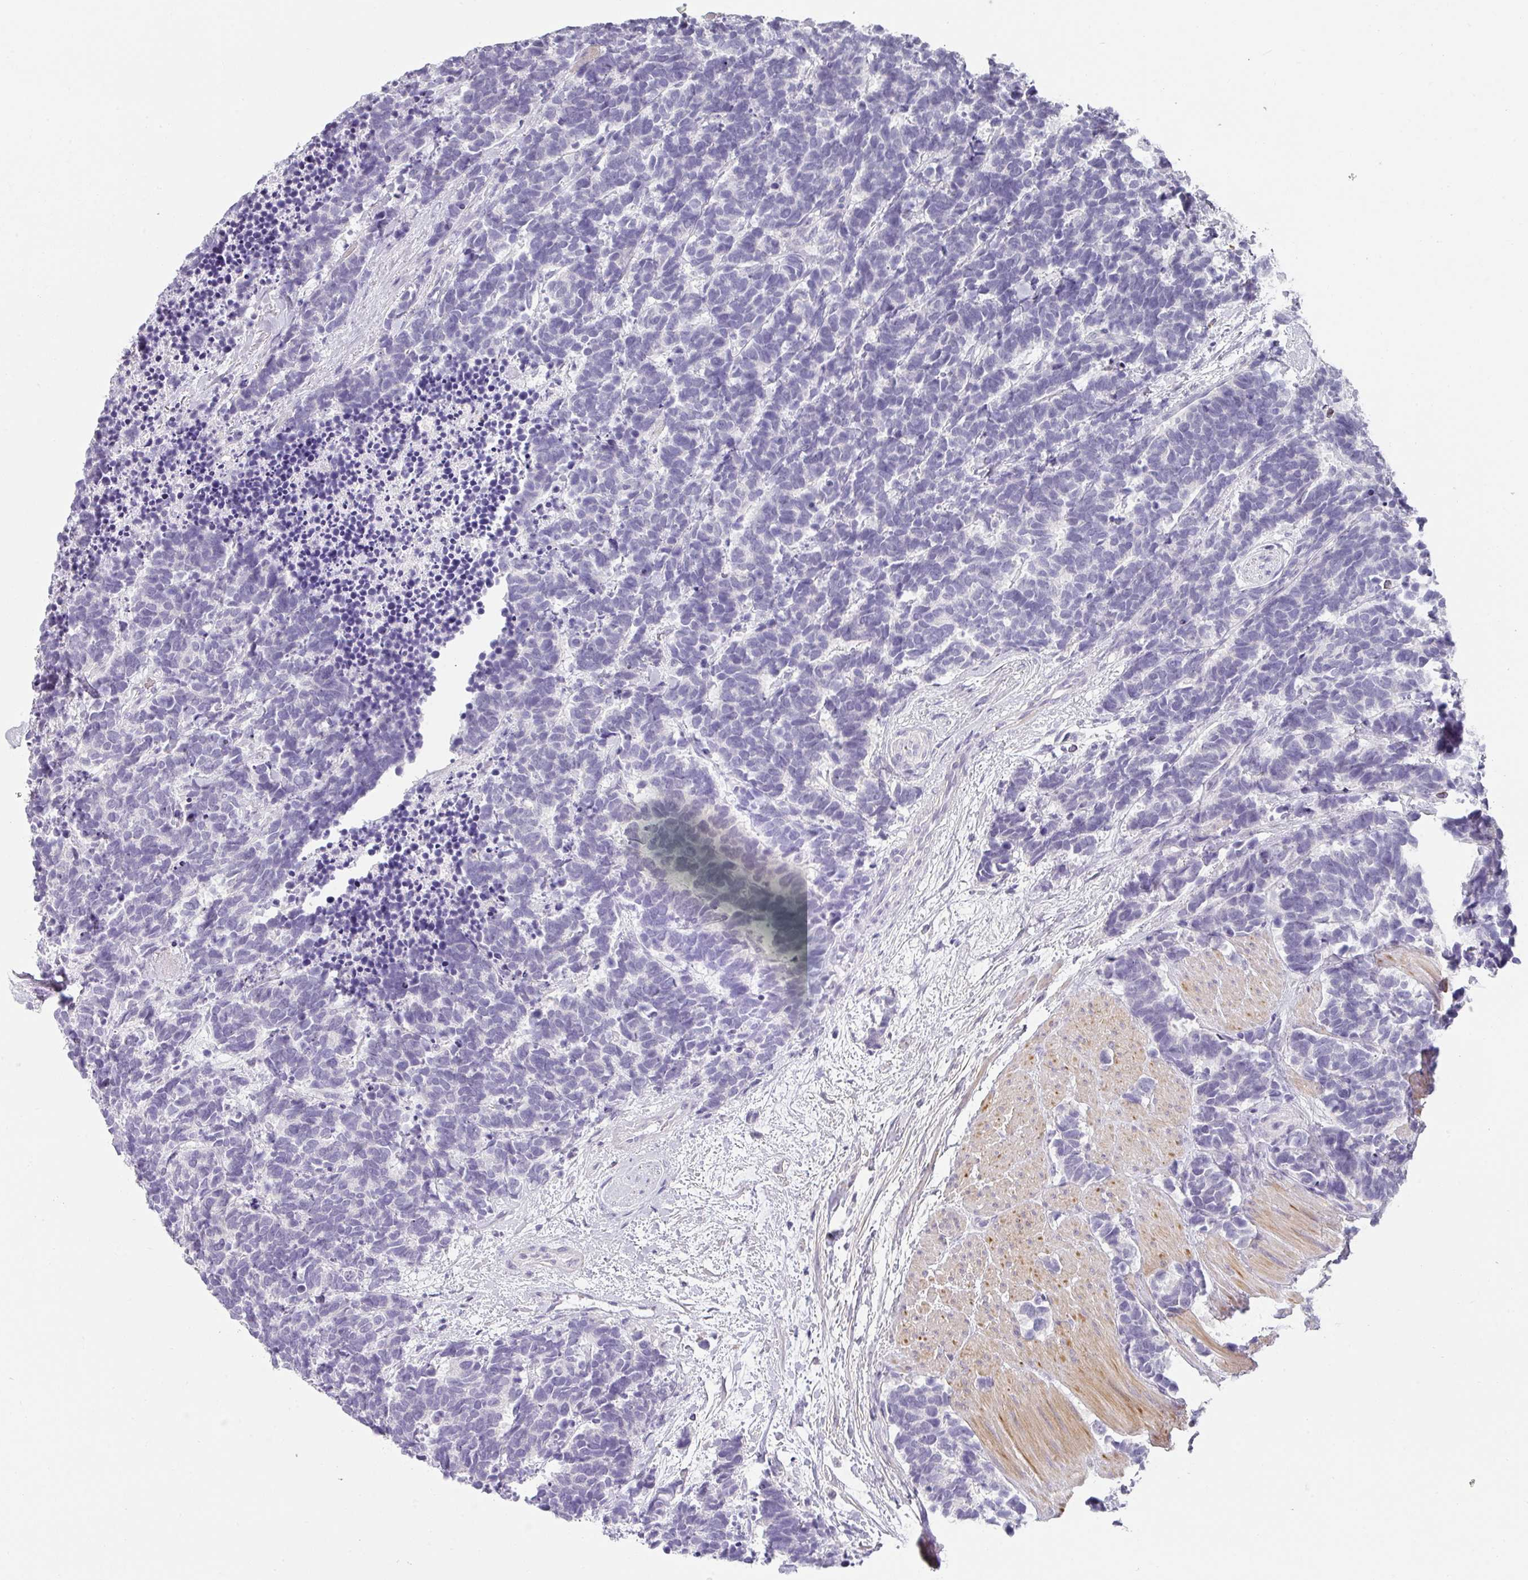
{"staining": {"intensity": "negative", "quantity": "none", "location": "none"}, "tissue": "carcinoid", "cell_type": "Tumor cells", "image_type": "cancer", "snomed": [{"axis": "morphology", "description": "Carcinoma, NOS"}, {"axis": "morphology", "description": "Carcinoid, malignant, NOS"}, {"axis": "topography", "description": "Prostate"}], "caption": "The IHC photomicrograph has no significant staining in tumor cells of carcinoid tissue.", "gene": "BTLA", "patient": {"sex": "male", "age": 57}}